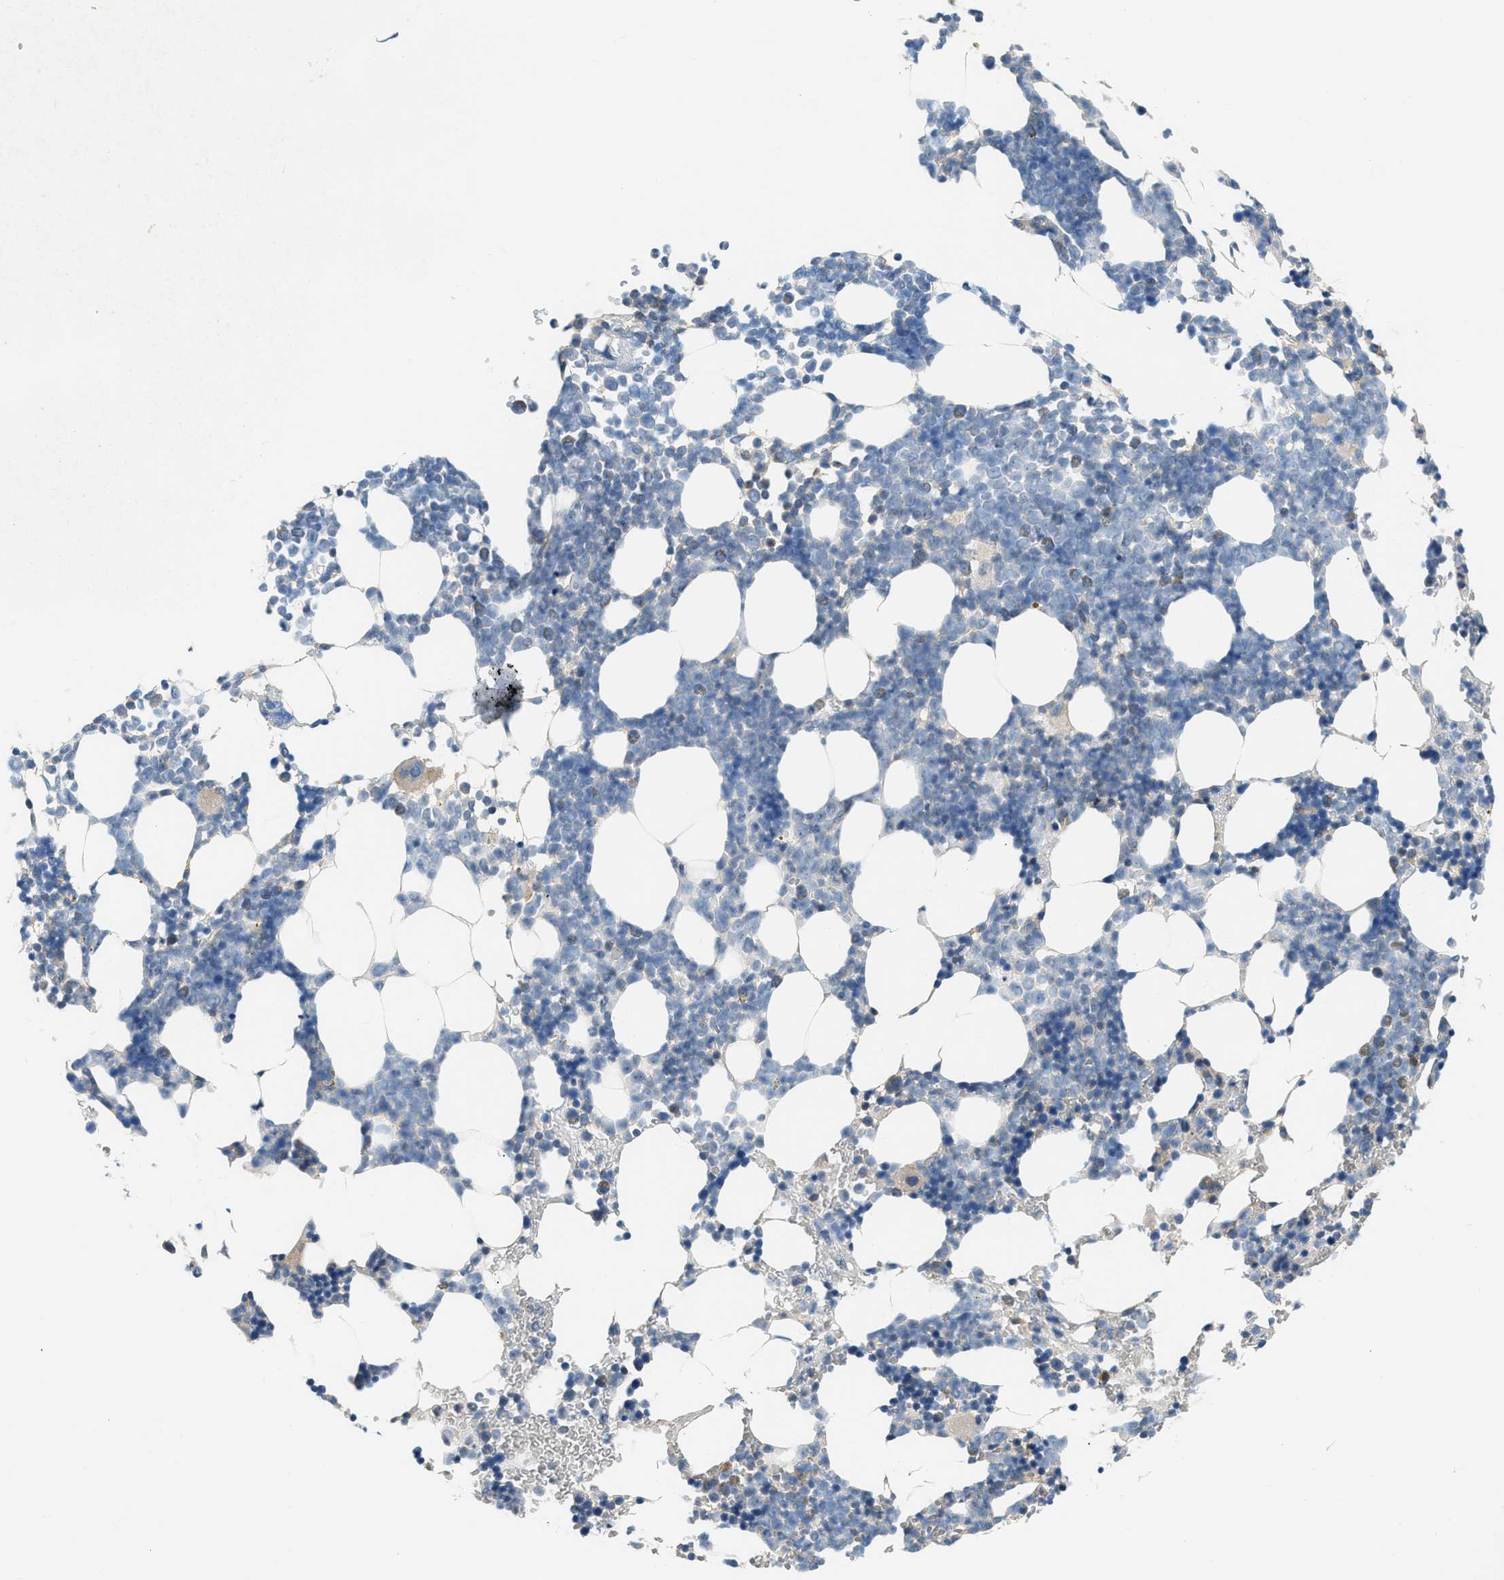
{"staining": {"intensity": "weak", "quantity": "<25%", "location": "cytoplasmic/membranous"}, "tissue": "bone marrow", "cell_type": "Hematopoietic cells", "image_type": "normal", "snomed": [{"axis": "morphology", "description": "Normal tissue, NOS"}, {"axis": "morphology", "description": "Inflammation, NOS"}, {"axis": "topography", "description": "Bone marrow"}], "caption": "An immunohistochemistry (IHC) micrograph of normal bone marrow is shown. There is no staining in hematopoietic cells of bone marrow. (Immunohistochemistry, brightfield microscopy, high magnification).", "gene": "CBLB", "patient": {"sex": "female", "age": 67}}